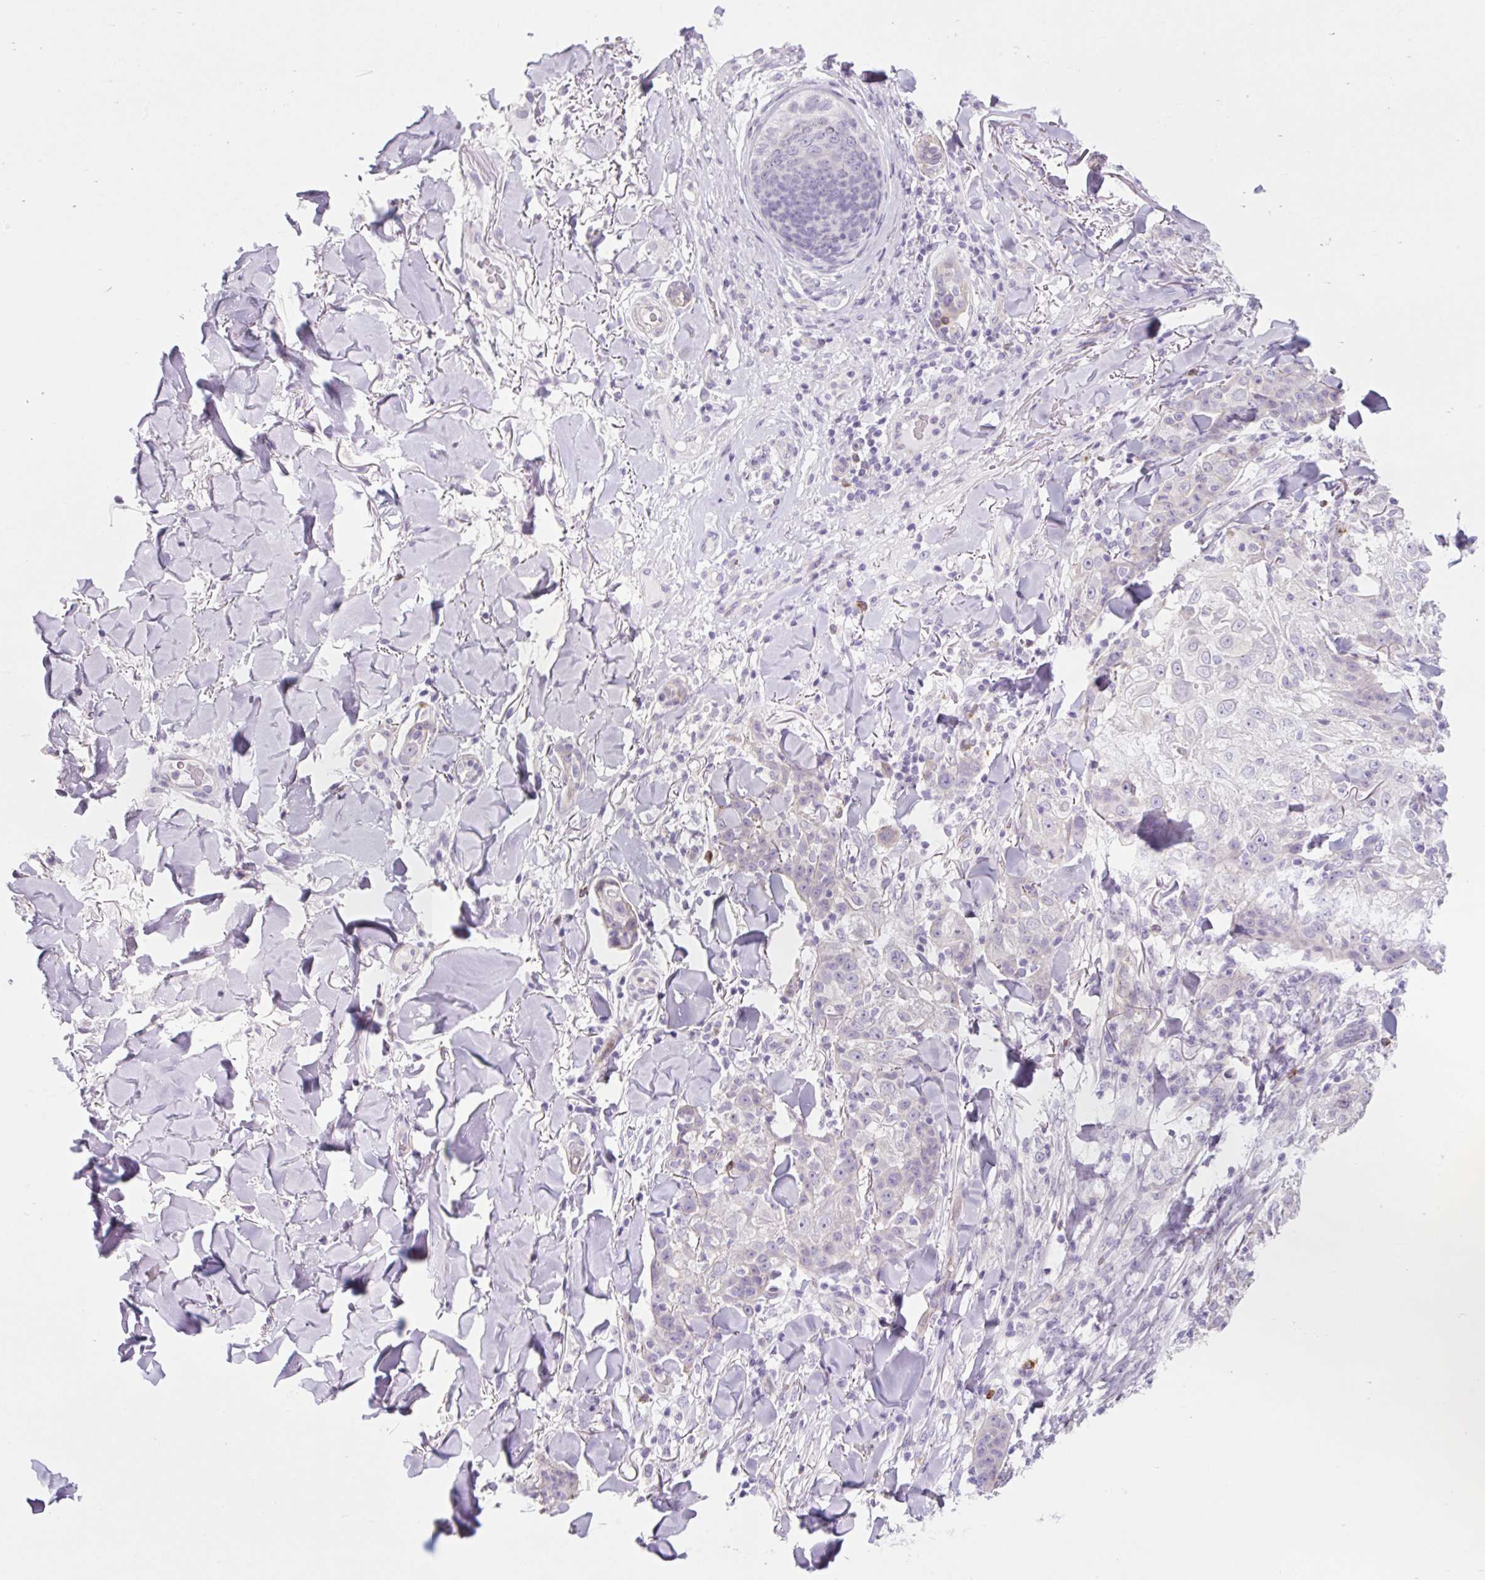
{"staining": {"intensity": "negative", "quantity": "none", "location": "none"}, "tissue": "skin cancer", "cell_type": "Tumor cells", "image_type": "cancer", "snomed": [{"axis": "morphology", "description": "Normal tissue, NOS"}, {"axis": "morphology", "description": "Squamous cell carcinoma, NOS"}, {"axis": "topography", "description": "Skin"}], "caption": "Tumor cells show no significant protein staining in skin cancer (squamous cell carcinoma).", "gene": "BCAS1", "patient": {"sex": "female", "age": 83}}